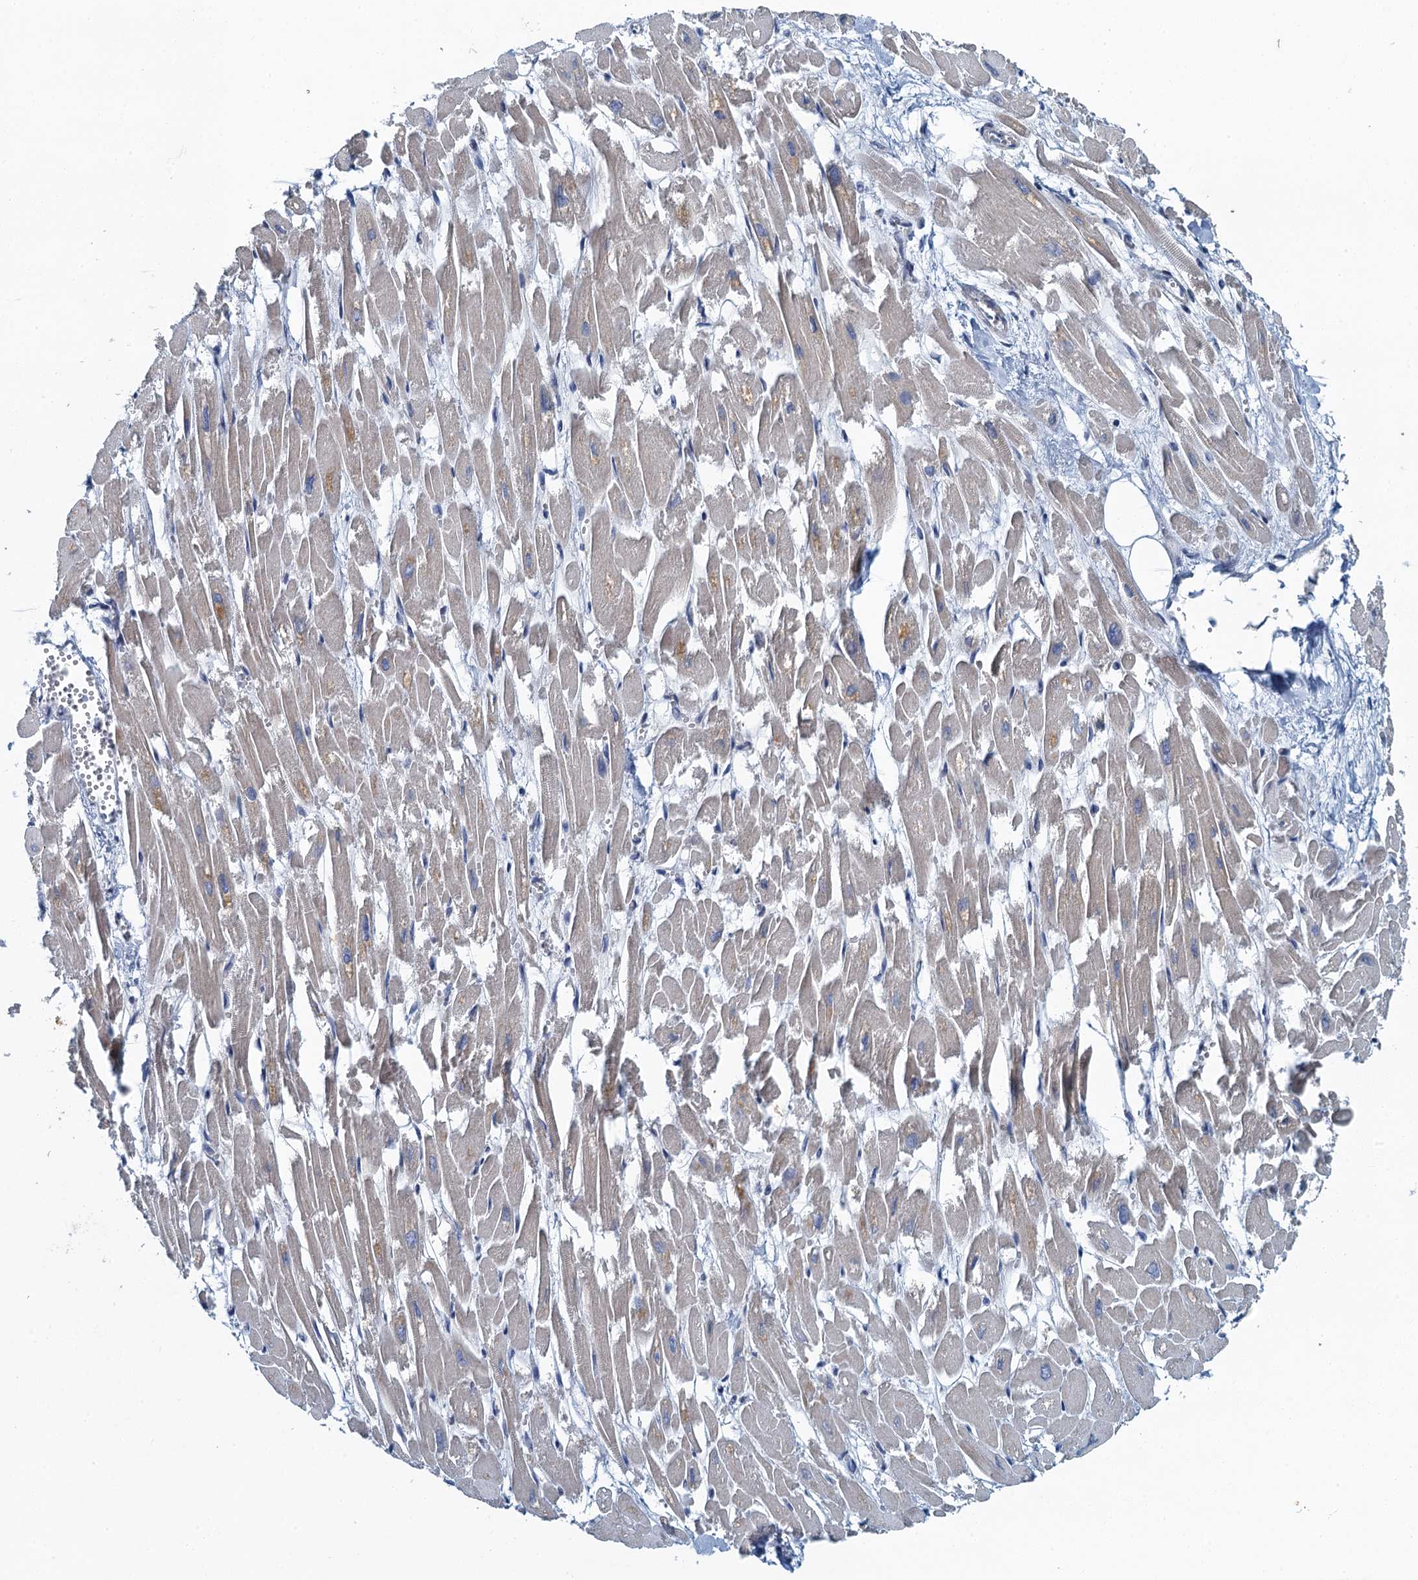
{"staining": {"intensity": "moderate", "quantity": "<25%", "location": "cytoplasmic/membranous"}, "tissue": "heart muscle", "cell_type": "Cardiomyocytes", "image_type": "normal", "snomed": [{"axis": "morphology", "description": "Normal tissue, NOS"}, {"axis": "topography", "description": "Heart"}], "caption": "Immunohistochemistry micrograph of normal human heart muscle stained for a protein (brown), which exhibits low levels of moderate cytoplasmic/membranous staining in approximately <25% of cardiomyocytes.", "gene": "ALG2", "patient": {"sex": "male", "age": 54}}